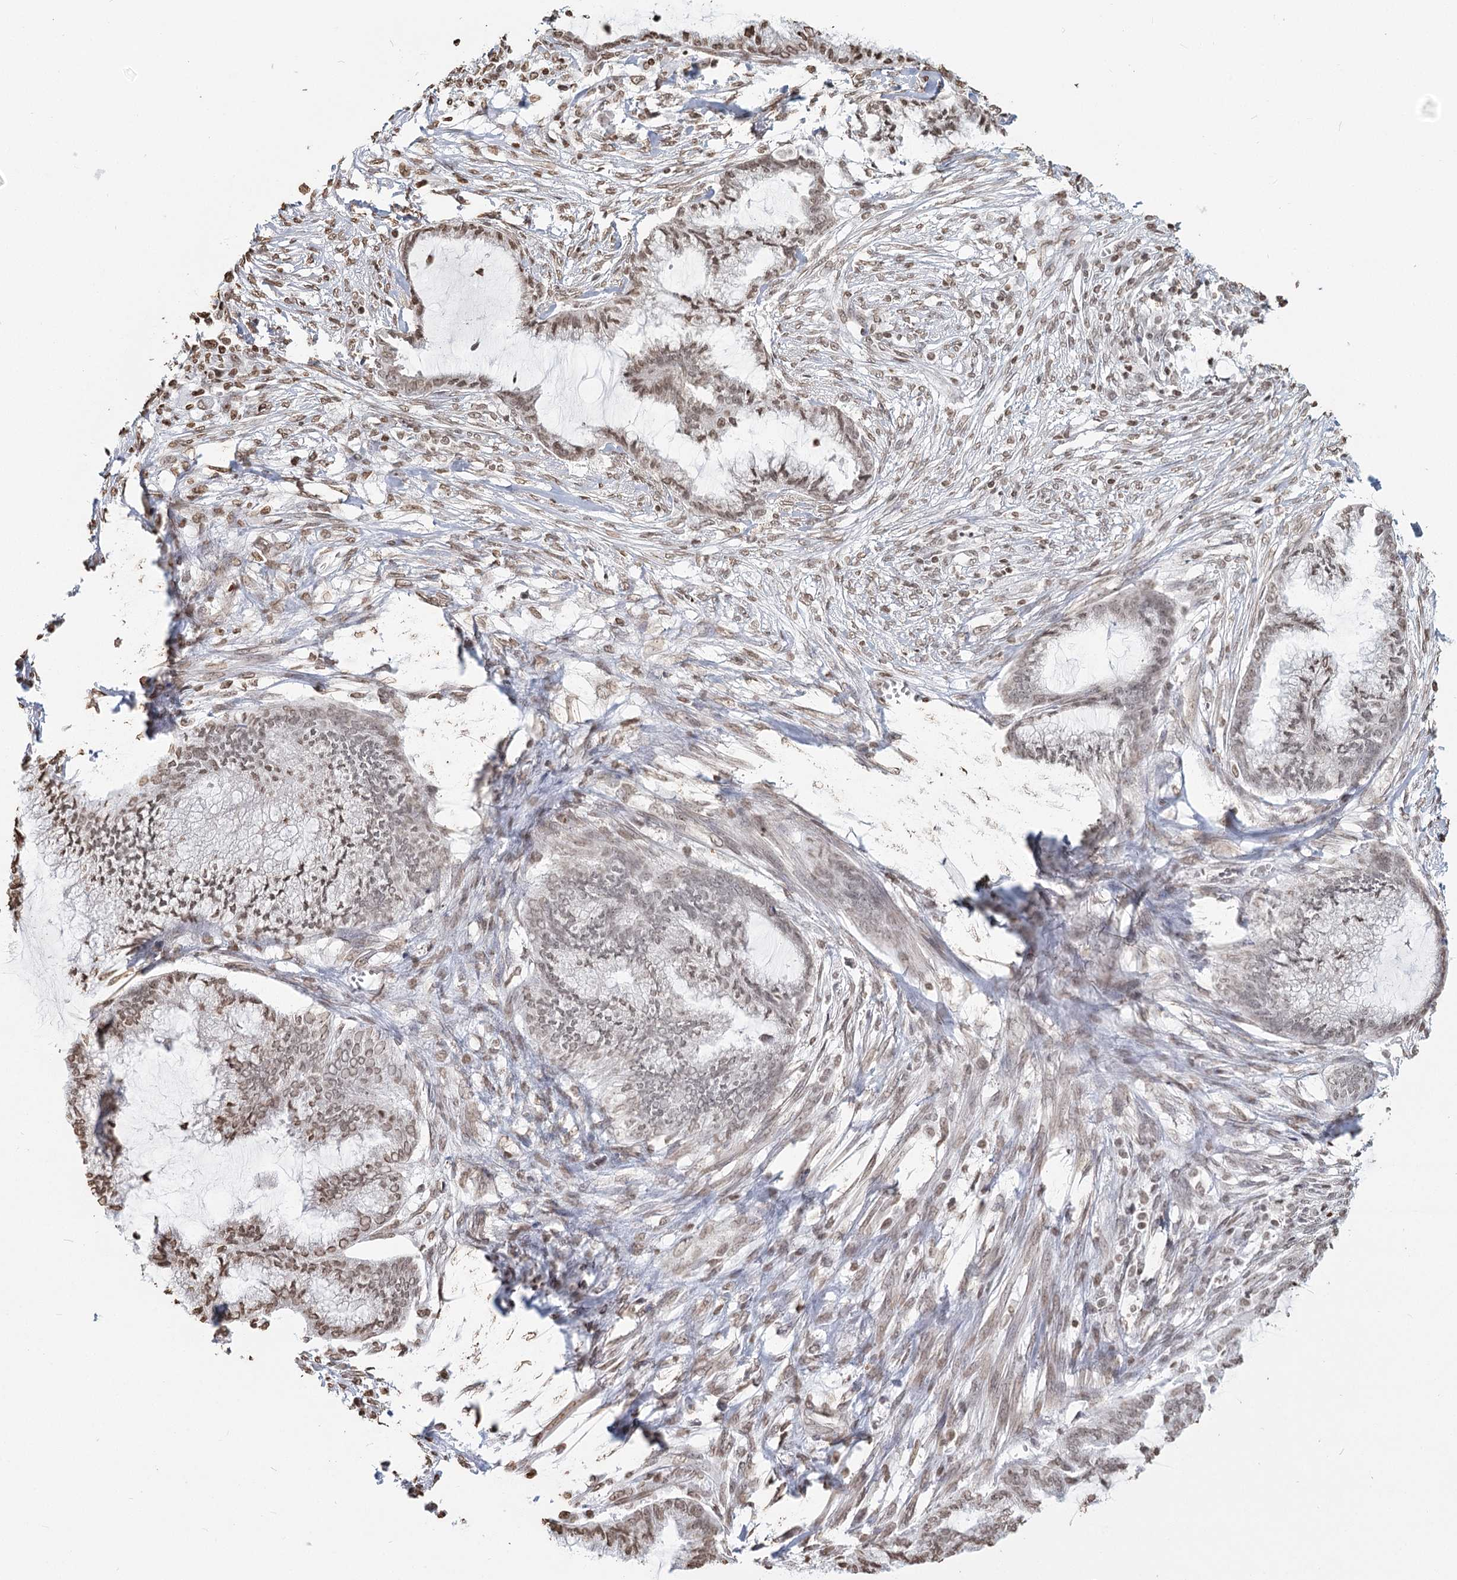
{"staining": {"intensity": "weak", "quantity": "25%-75%", "location": "nuclear"}, "tissue": "endometrial cancer", "cell_type": "Tumor cells", "image_type": "cancer", "snomed": [{"axis": "morphology", "description": "Adenocarcinoma, NOS"}, {"axis": "topography", "description": "Endometrium"}], "caption": "Endometrial adenocarcinoma was stained to show a protein in brown. There is low levels of weak nuclear staining in about 25%-75% of tumor cells.", "gene": "FAM13A", "patient": {"sex": "female", "age": 86}}